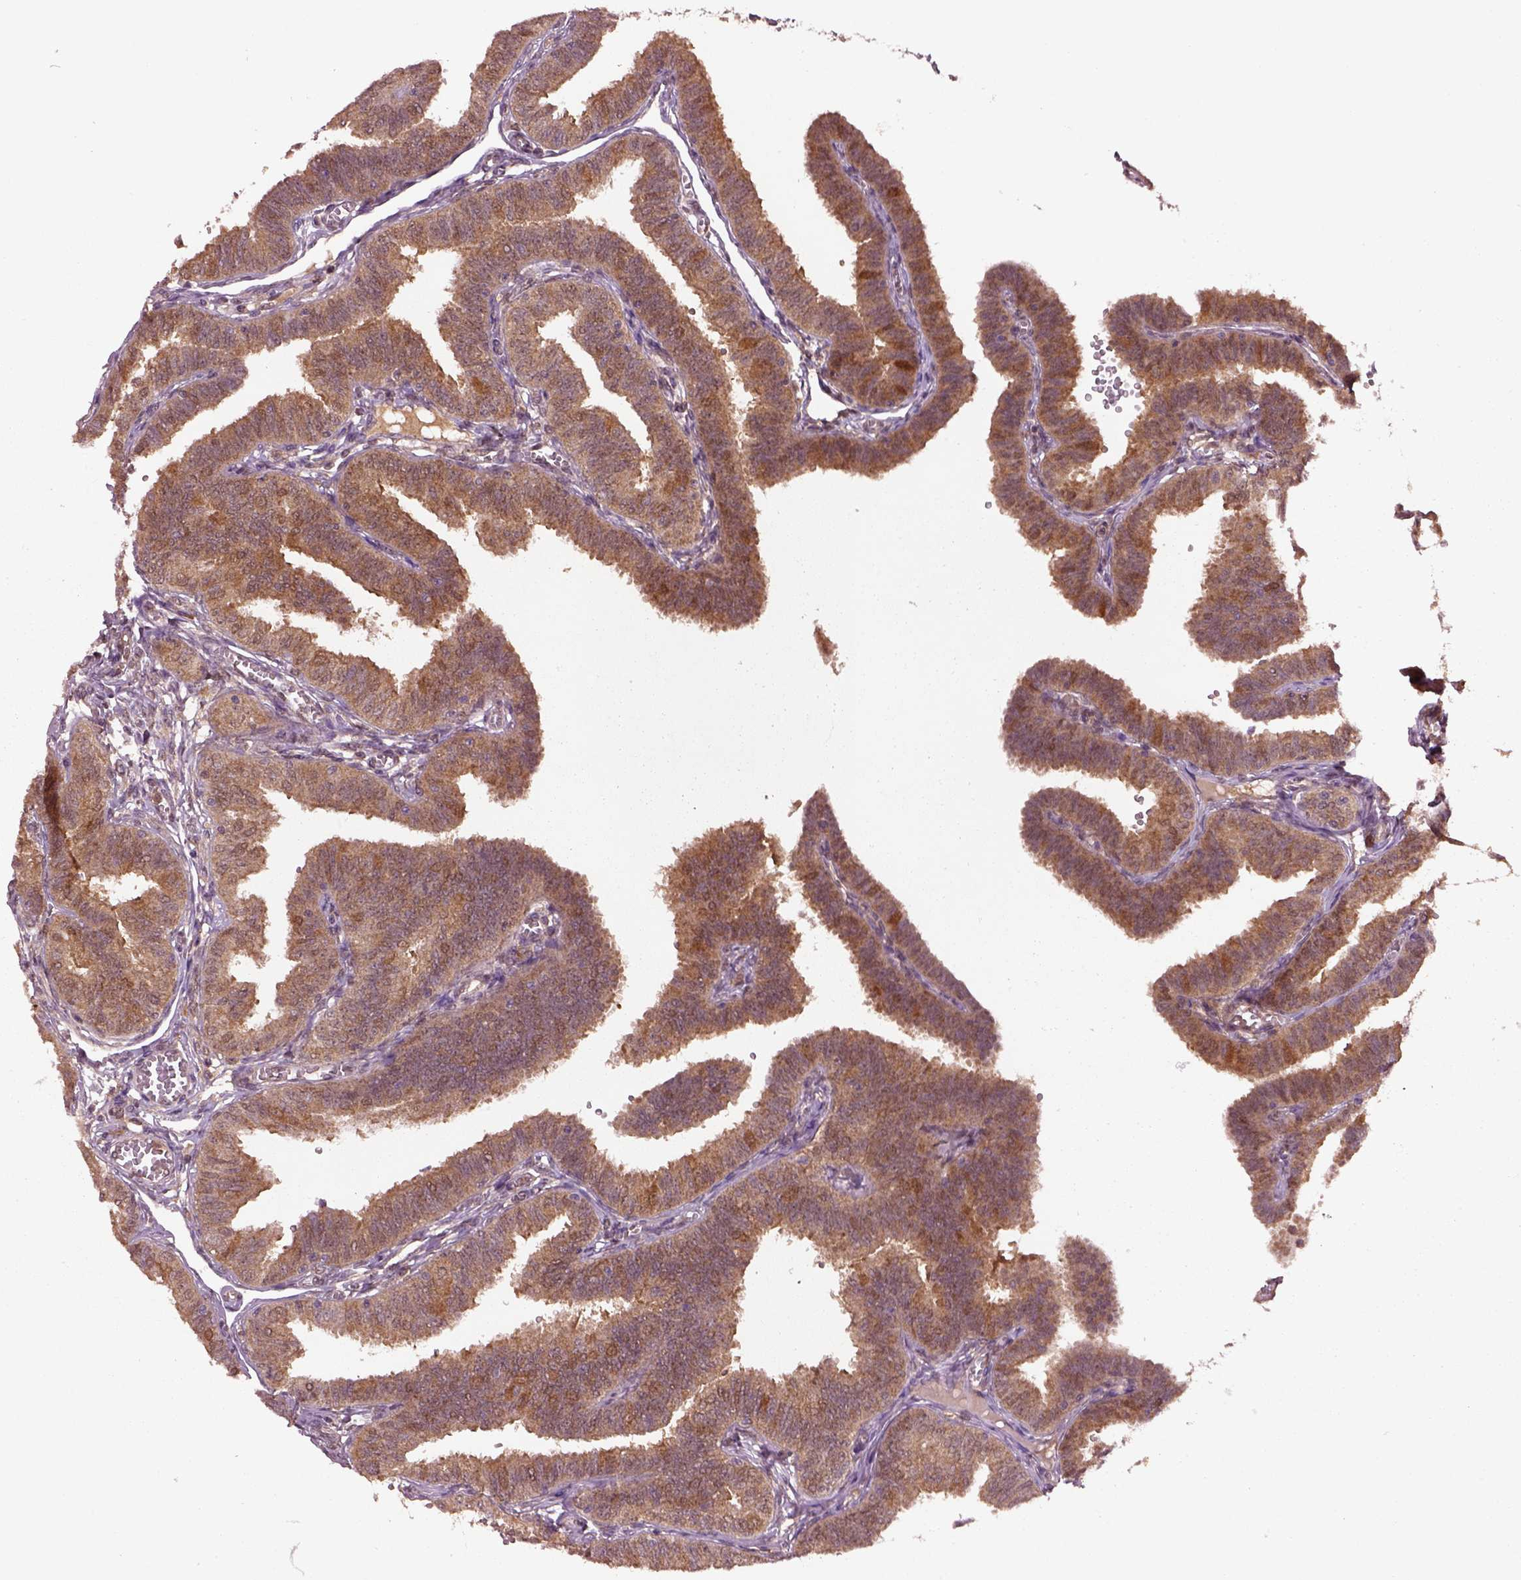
{"staining": {"intensity": "moderate", "quantity": ">75%", "location": "cytoplasmic/membranous"}, "tissue": "fallopian tube", "cell_type": "Glandular cells", "image_type": "normal", "snomed": [{"axis": "morphology", "description": "Normal tissue, NOS"}, {"axis": "topography", "description": "Fallopian tube"}], "caption": "Immunohistochemical staining of benign human fallopian tube displays >75% levels of moderate cytoplasmic/membranous protein positivity in about >75% of glandular cells.", "gene": "MDP1", "patient": {"sex": "female", "age": 25}}